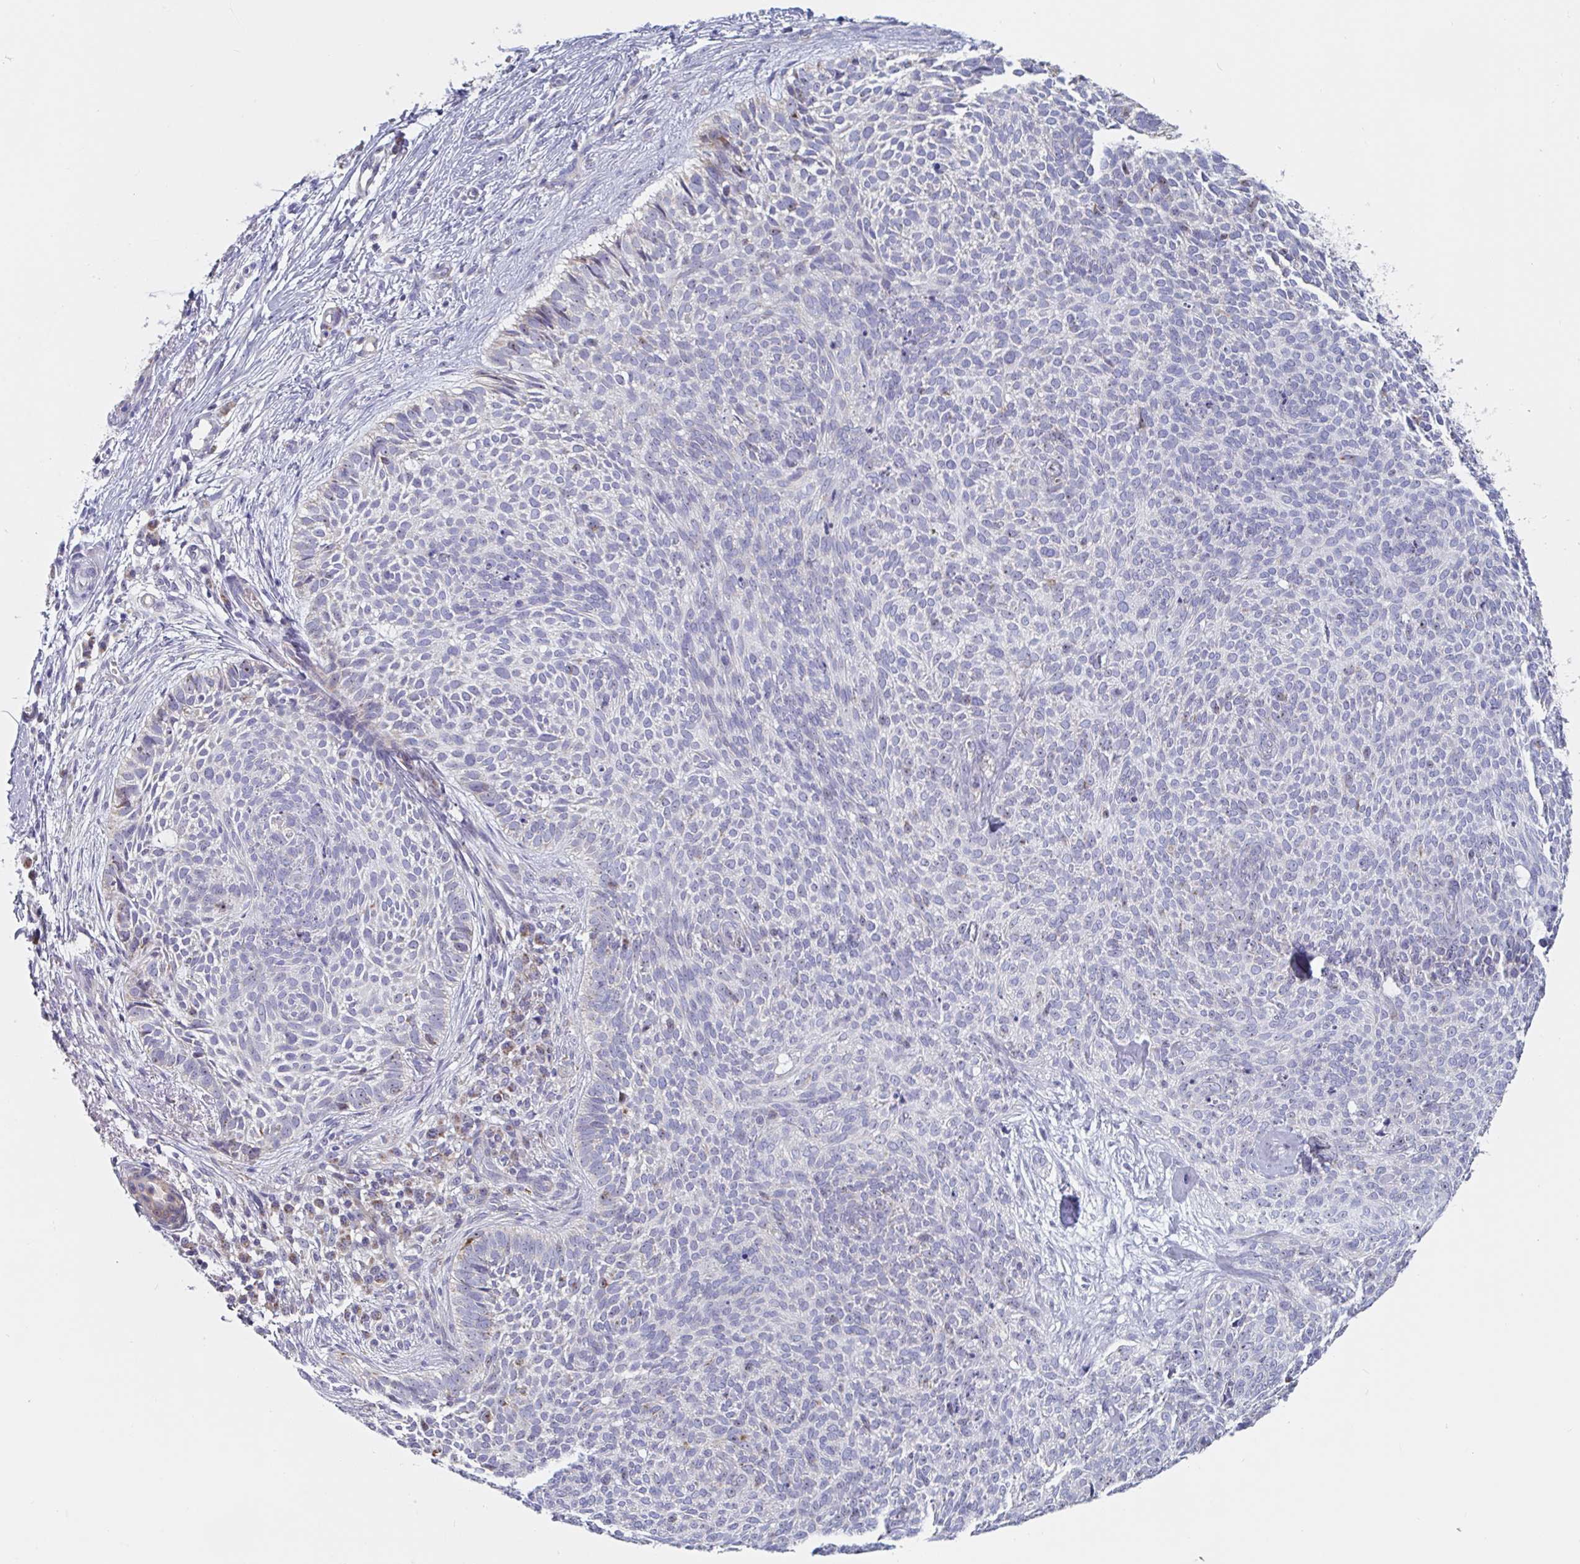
{"staining": {"intensity": "negative", "quantity": "none", "location": "none"}, "tissue": "skin cancer", "cell_type": "Tumor cells", "image_type": "cancer", "snomed": [{"axis": "morphology", "description": "Basal cell carcinoma"}, {"axis": "topography", "description": "Skin"}, {"axis": "topography", "description": "Skin of face"}], "caption": "The photomicrograph shows no staining of tumor cells in skin basal cell carcinoma. (DAB (3,3'-diaminobenzidine) IHC, high magnification).", "gene": "MRPL53", "patient": {"sex": "female", "age": 82}}